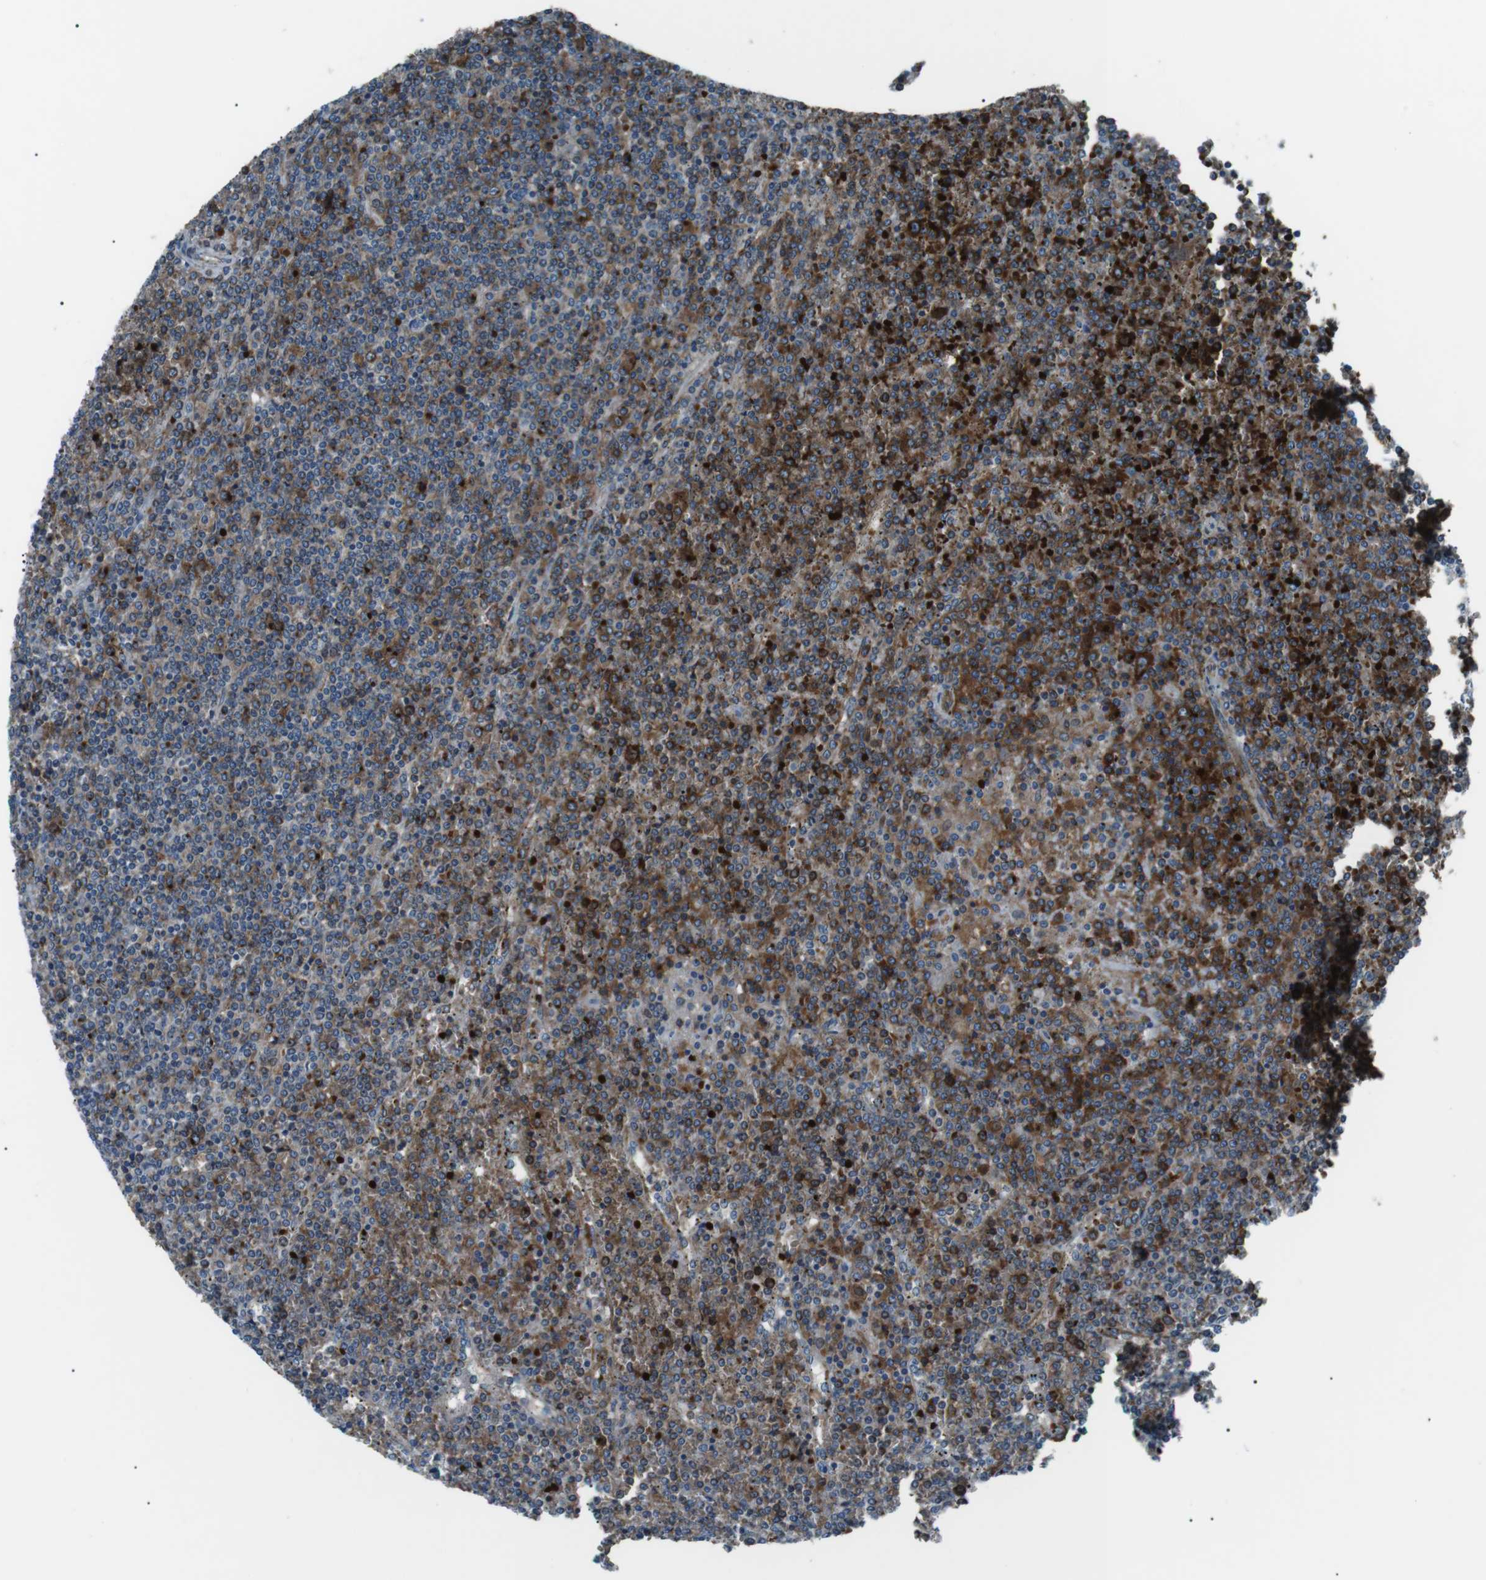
{"staining": {"intensity": "strong", "quantity": ">75%", "location": "cytoplasmic/membranous"}, "tissue": "lymphoma", "cell_type": "Tumor cells", "image_type": "cancer", "snomed": [{"axis": "morphology", "description": "Malignant lymphoma, non-Hodgkin's type, Low grade"}, {"axis": "topography", "description": "Spleen"}], "caption": "The image reveals immunohistochemical staining of lymphoma. There is strong cytoplasmic/membranous expression is appreciated in about >75% of tumor cells.", "gene": "ST6GAL1", "patient": {"sex": "female", "age": 19}}